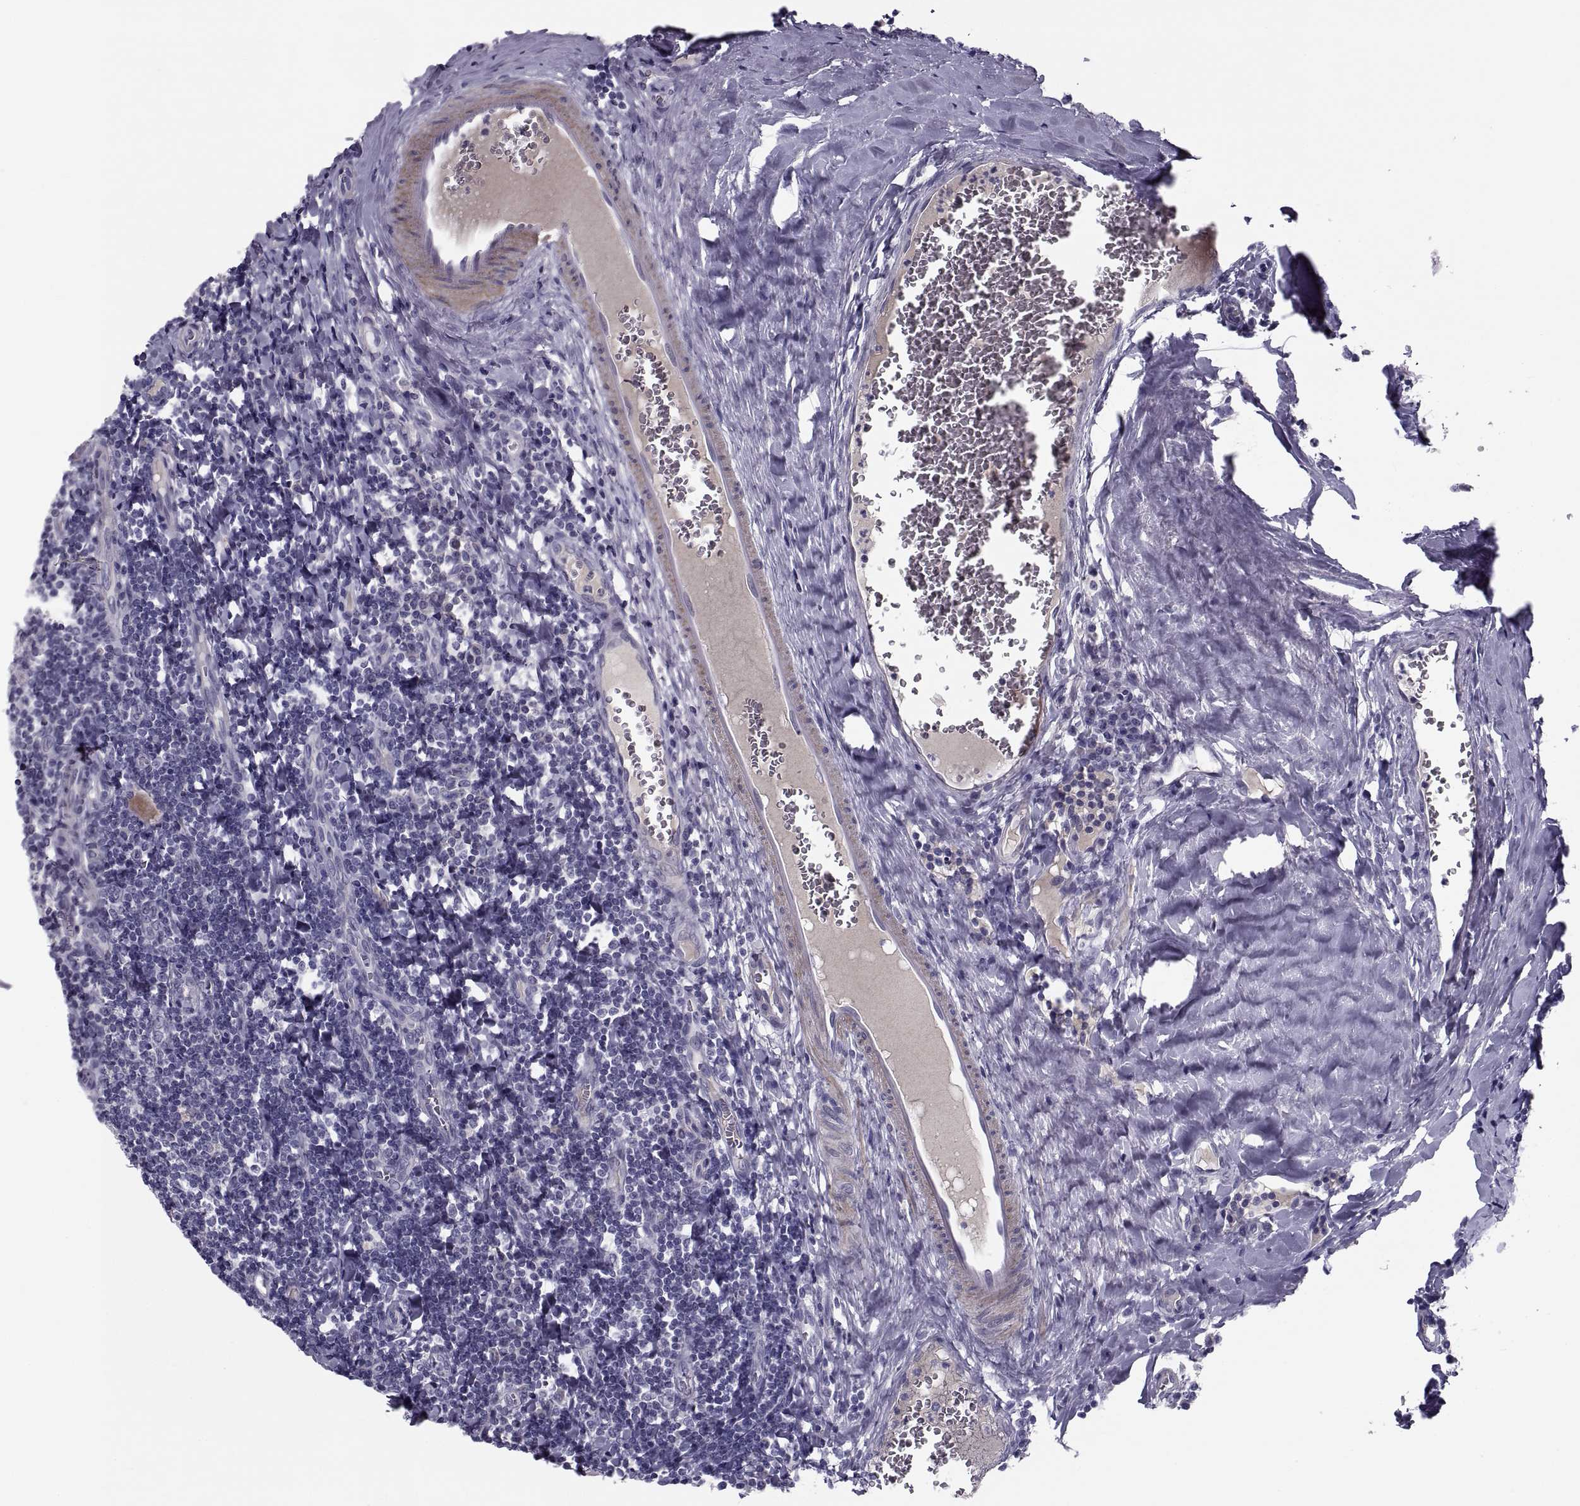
{"staining": {"intensity": "negative", "quantity": "none", "location": "none"}, "tissue": "tonsil", "cell_type": "Germinal center cells", "image_type": "normal", "snomed": [{"axis": "morphology", "description": "Normal tissue, NOS"}, {"axis": "morphology", "description": "Inflammation, NOS"}, {"axis": "topography", "description": "Tonsil"}], "caption": "Histopathology image shows no significant protein positivity in germinal center cells of unremarkable tonsil.", "gene": "PDZRN4", "patient": {"sex": "female", "age": 31}}